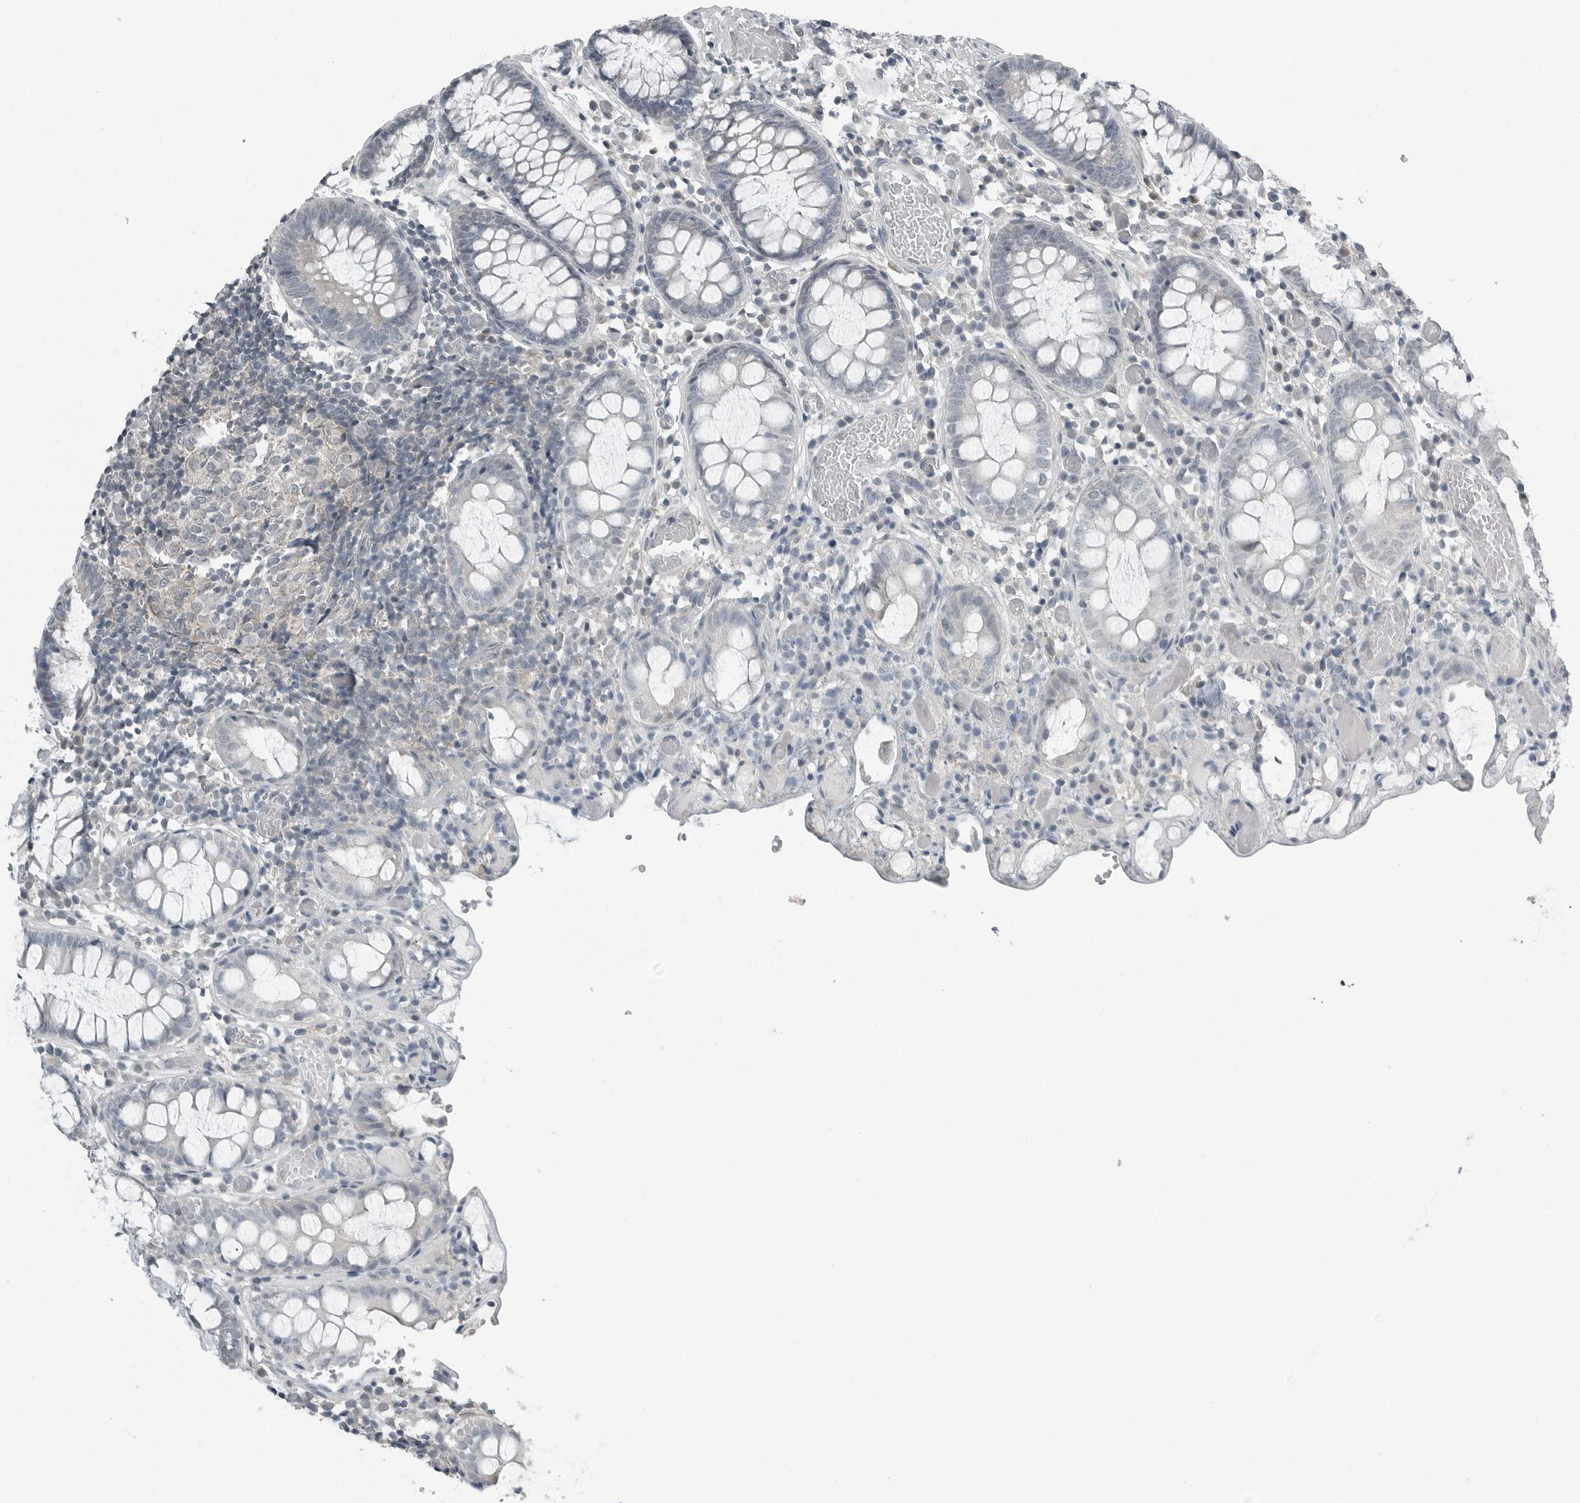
{"staining": {"intensity": "negative", "quantity": "none", "location": "none"}, "tissue": "colon", "cell_type": "Endothelial cells", "image_type": "normal", "snomed": [{"axis": "morphology", "description": "Normal tissue, NOS"}, {"axis": "topography", "description": "Colon"}], "caption": "This is an IHC photomicrograph of normal human colon. There is no positivity in endothelial cells.", "gene": "ENSG00000286112", "patient": {"sex": "male", "age": 14}}